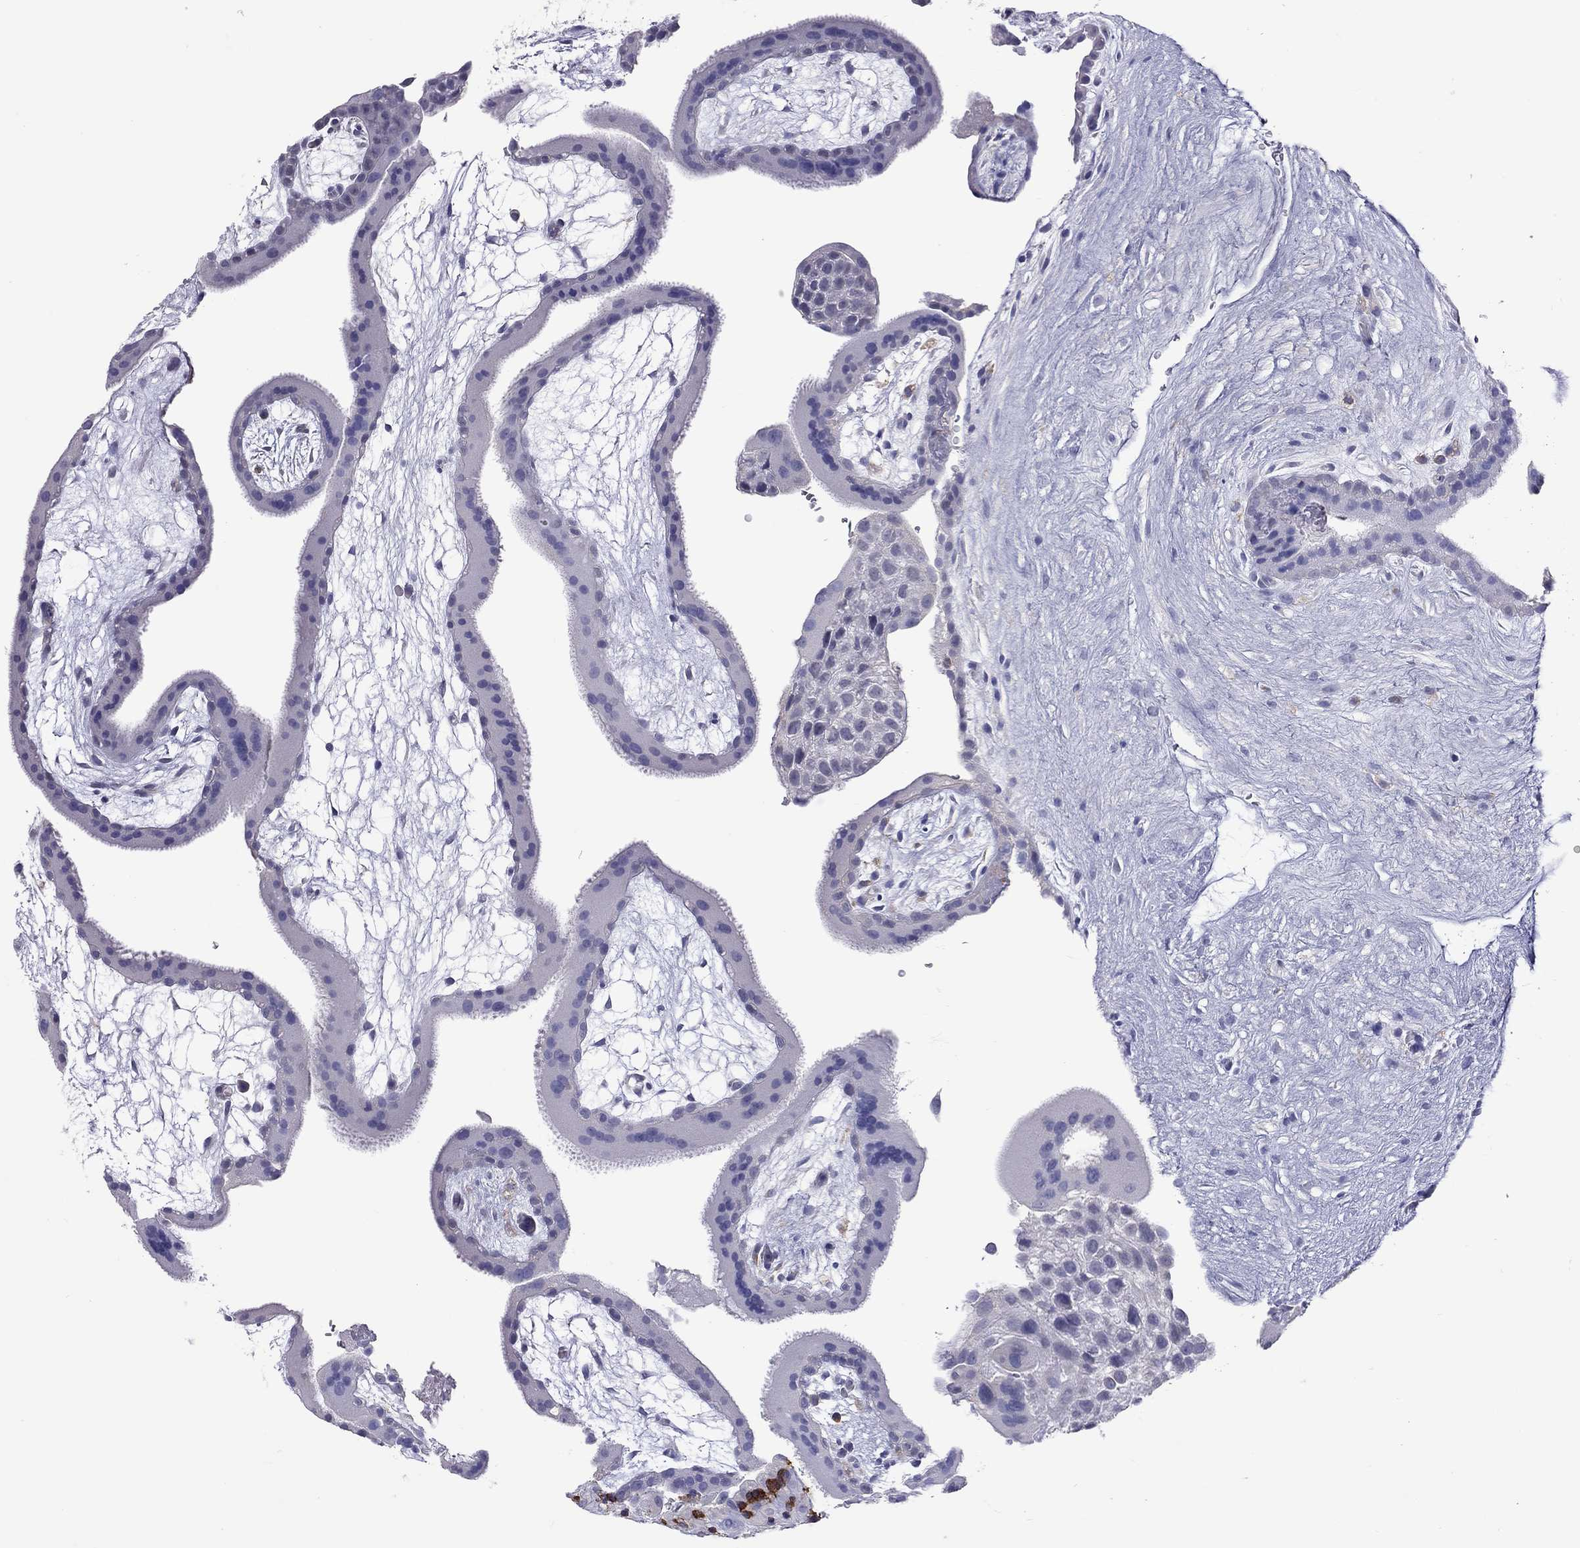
{"staining": {"intensity": "negative", "quantity": "none", "location": "none"}, "tissue": "placenta", "cell_type": "Decidual cells", "image_type": "normal", "snomed": [{"axis": "morphology", "description": "Normal tissue, NOS"}, {"axis": "topography", "description": "Placenta"}], "caption": "The image exhibits no staining of decidual cells in unremarkable placenta.", "gene": "ENSG00000288637", "patient": {"sex": "female", "age": 19}}